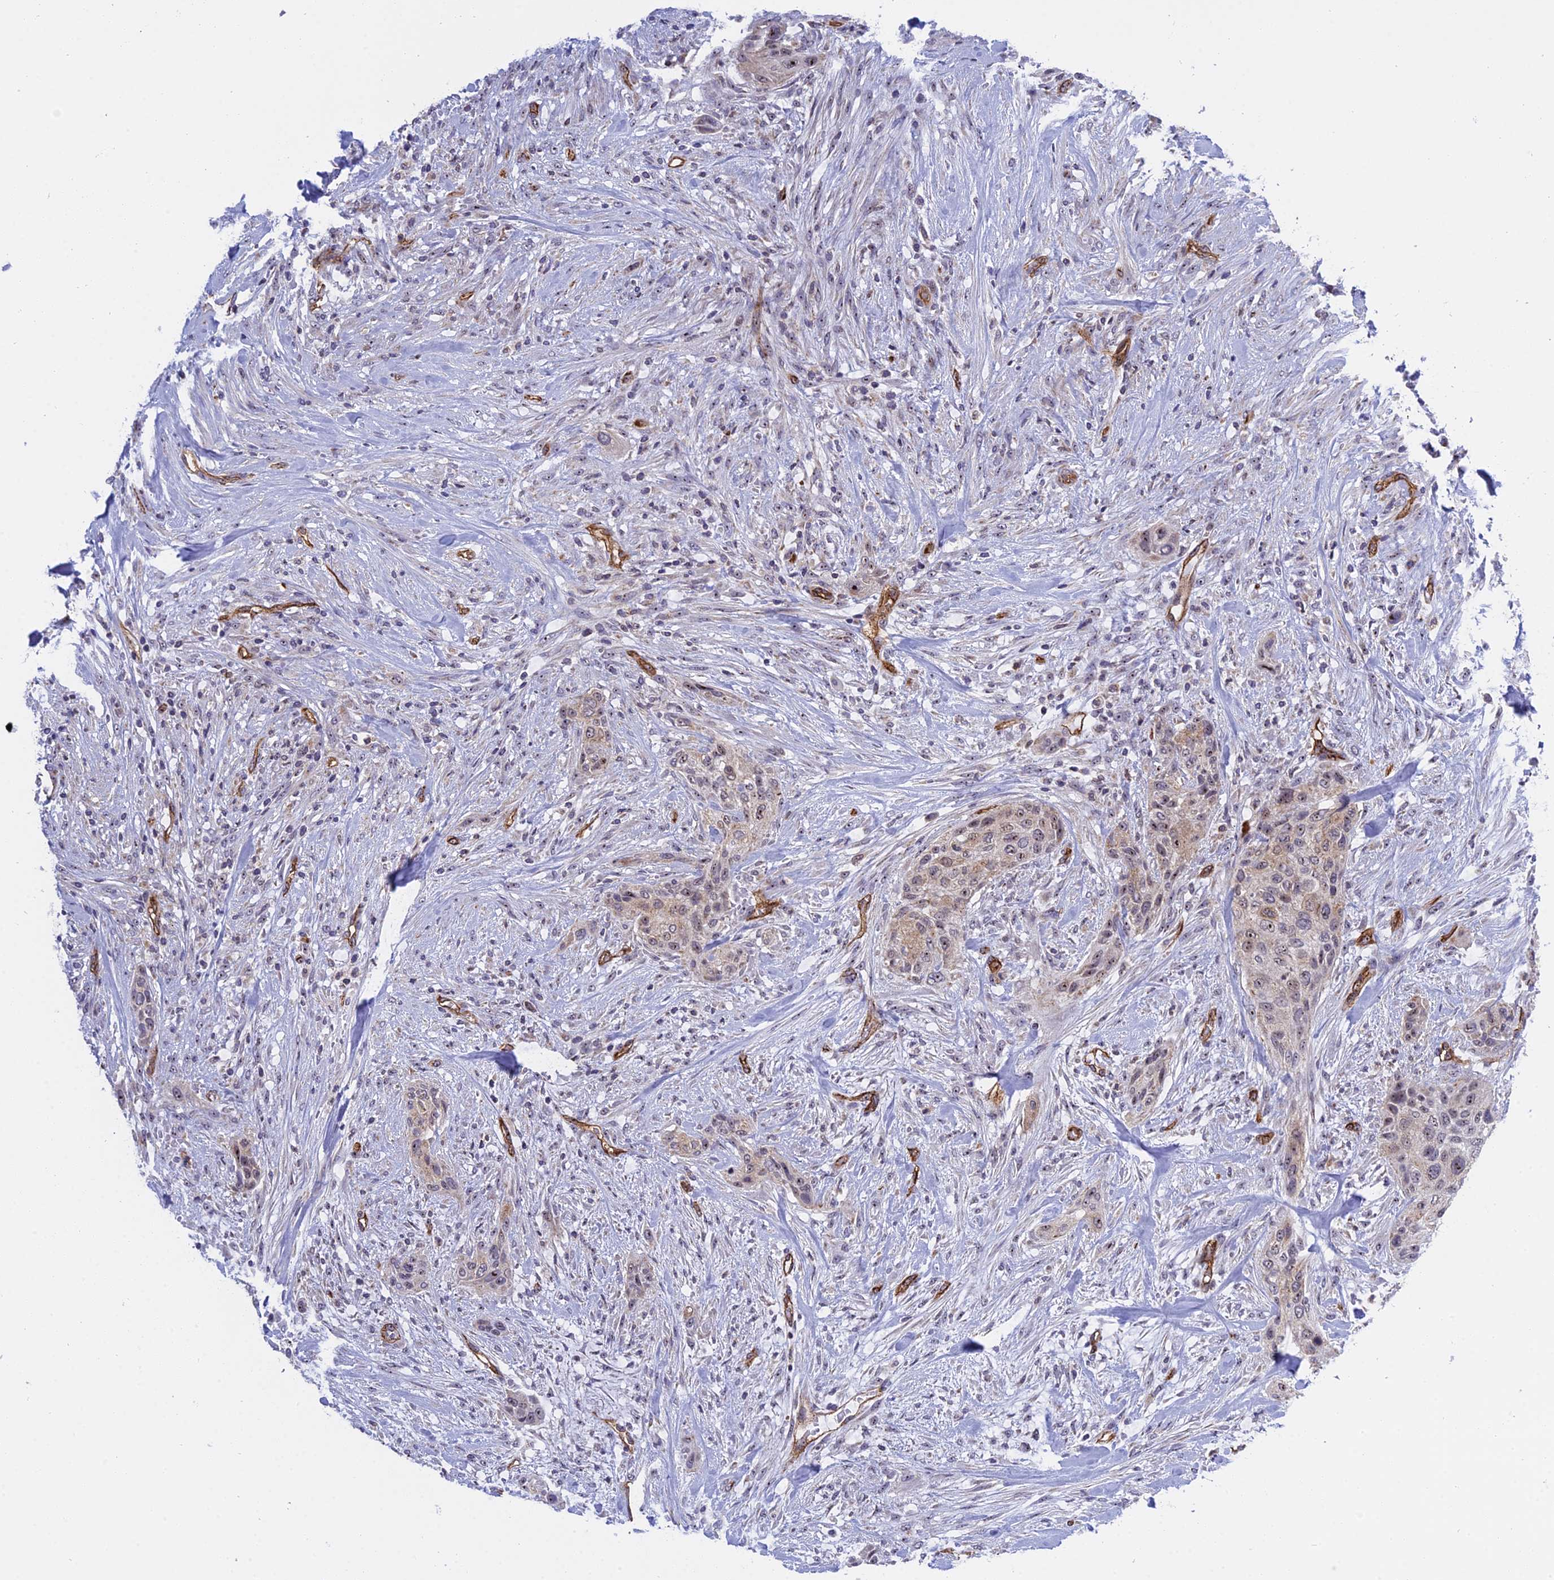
{"staining": {"intensity": "weak", "quantity": "25%-75%", "location": "cytoplasmic/membranous,nuclear"}, "tissue": "urothelial cancer", "cell_type": "Tumor cells", "image_type": "cancer", "snomed": [{"axis": "morphology", "description": "Urothelial carcinoma, High grade"}, {"axis": "topography", "description": "Urinary bladder"}], "caption": "A brown stain highlights weak cytoplasmic/membranous and nuclear positivity of a protein in human urothelial cancer tumor cells. (brown staining indicates protein expression, while blue staining denotes nuclei).", "gene": "MPND", "patient": {"sex": "male", "age": 35}}